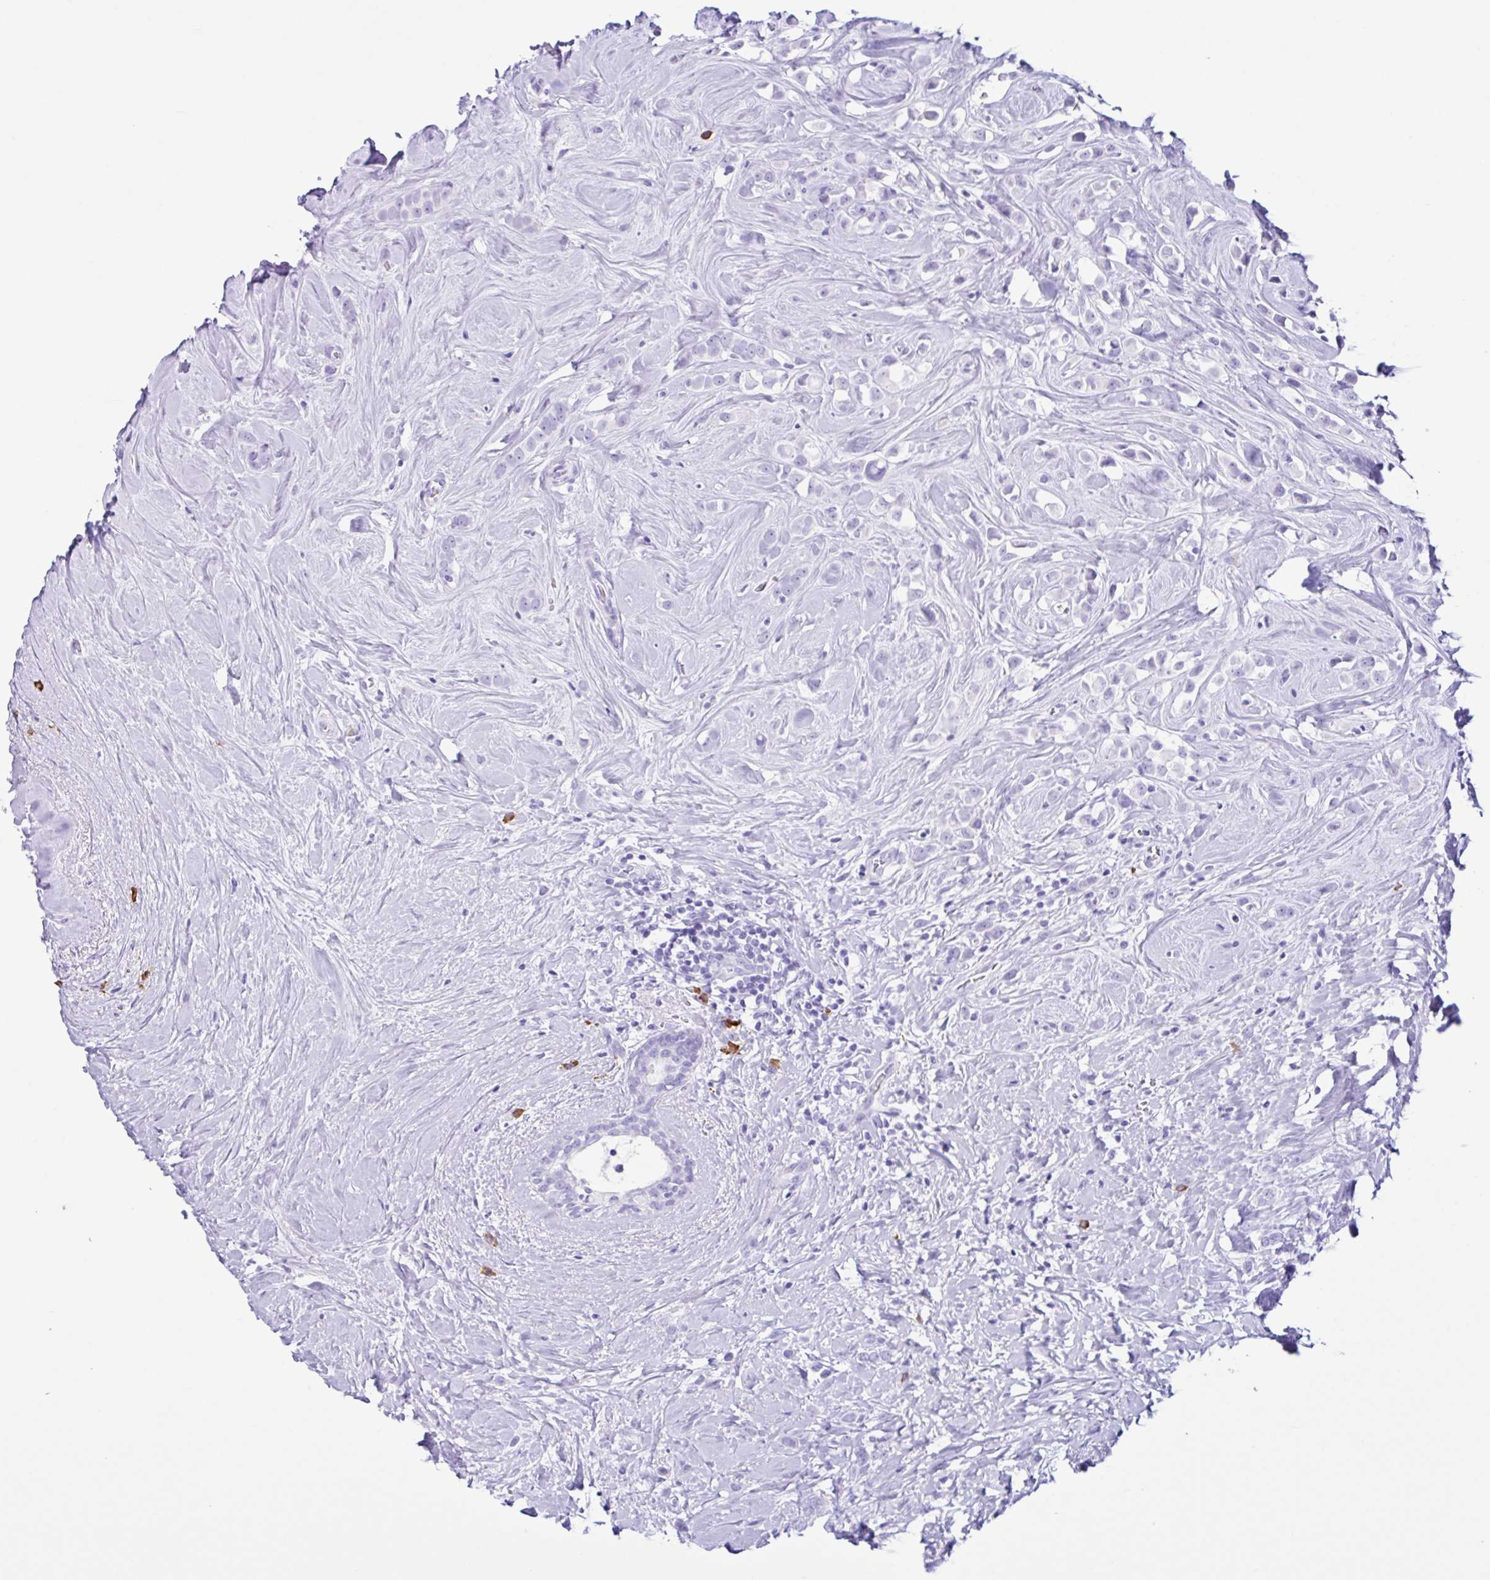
{"staining": {"intensity": "negative", "quantity": "none", "location": "none"}, "tissue": "breast cancer", "cell_type": "Tumor cells", "image_type": "cancer", "snomed": [{"axis": "morphology", "description": "Duct carcinoma"}, {"axis": "topography", "description": "Breast"}], "caption": "Immunohistochemistry (IHC) photomicrograph of neoplastic tissue: human invasive ductal carcinoma (breast) stained with DAB (3,3'-diaminobenzidine) displays no significant protein staining in tumor cells. Brightfield microscopy of IHC stained with DAB (3,3'-diaminobenzidine) (brown) and hematoxylin (blue), captured at high magnification.", "gene": "PIGF", "patient": {"sex": "female", "age": 80}}